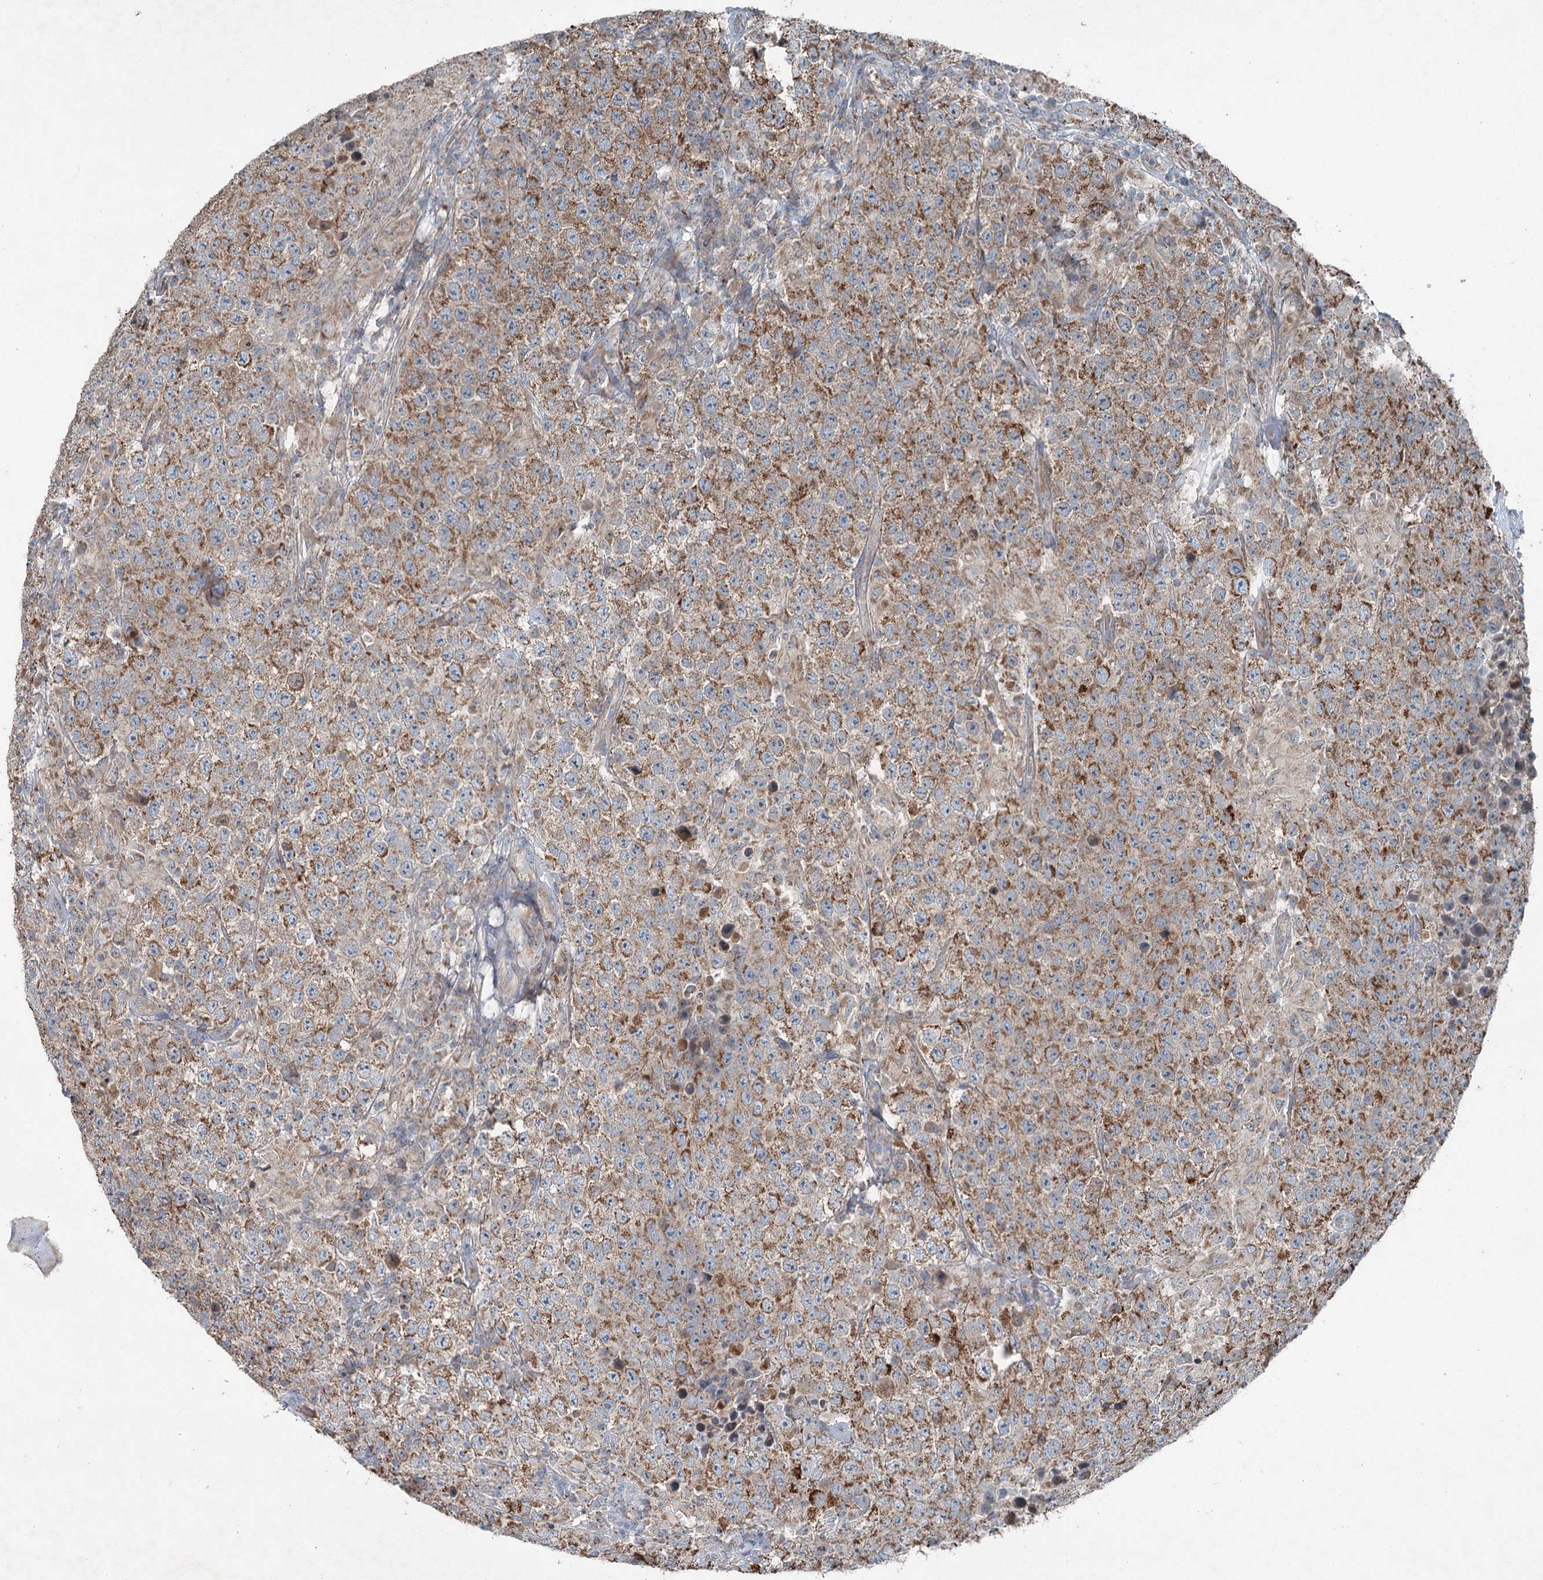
{"staining": {"intensity": "moderate", "quantity": ">75%", "location": "cytoplasmic/membranous"}, "tissue": "testis cancer", "cell_type": "Tumor cells", "image_type": "cancer", "snomed": [{"axis": "morphology", "description": "Normal tissue, NOS"}, {"axis": "morphology", "description": "Urothelial carcinoma, High grade"}, {"axis": "morphology", "description": "Seminoma, NOS"}, {"axis": "morphology", "description": "Carcinoma, Embryonal, NOS"}, {"axis": "topography", "description": "Urinary bladder"}, {"axis": "topography", "description": "Testis"}], "caption": "IHC (DAB (3,3'-diaminobenzidine)) staining of testis cancer exhibits moderate cytoplasmic/membranous protein positivity in approximately >75% of tumor cells. Using DAB (3,3'-diaminobenzidine) (brown) and hematoxylin (blue) stains, captured at high magnification using brightfield microscopy.", "gene": "CHCHD5", "patient": {"sex": "male", "age": 41}}